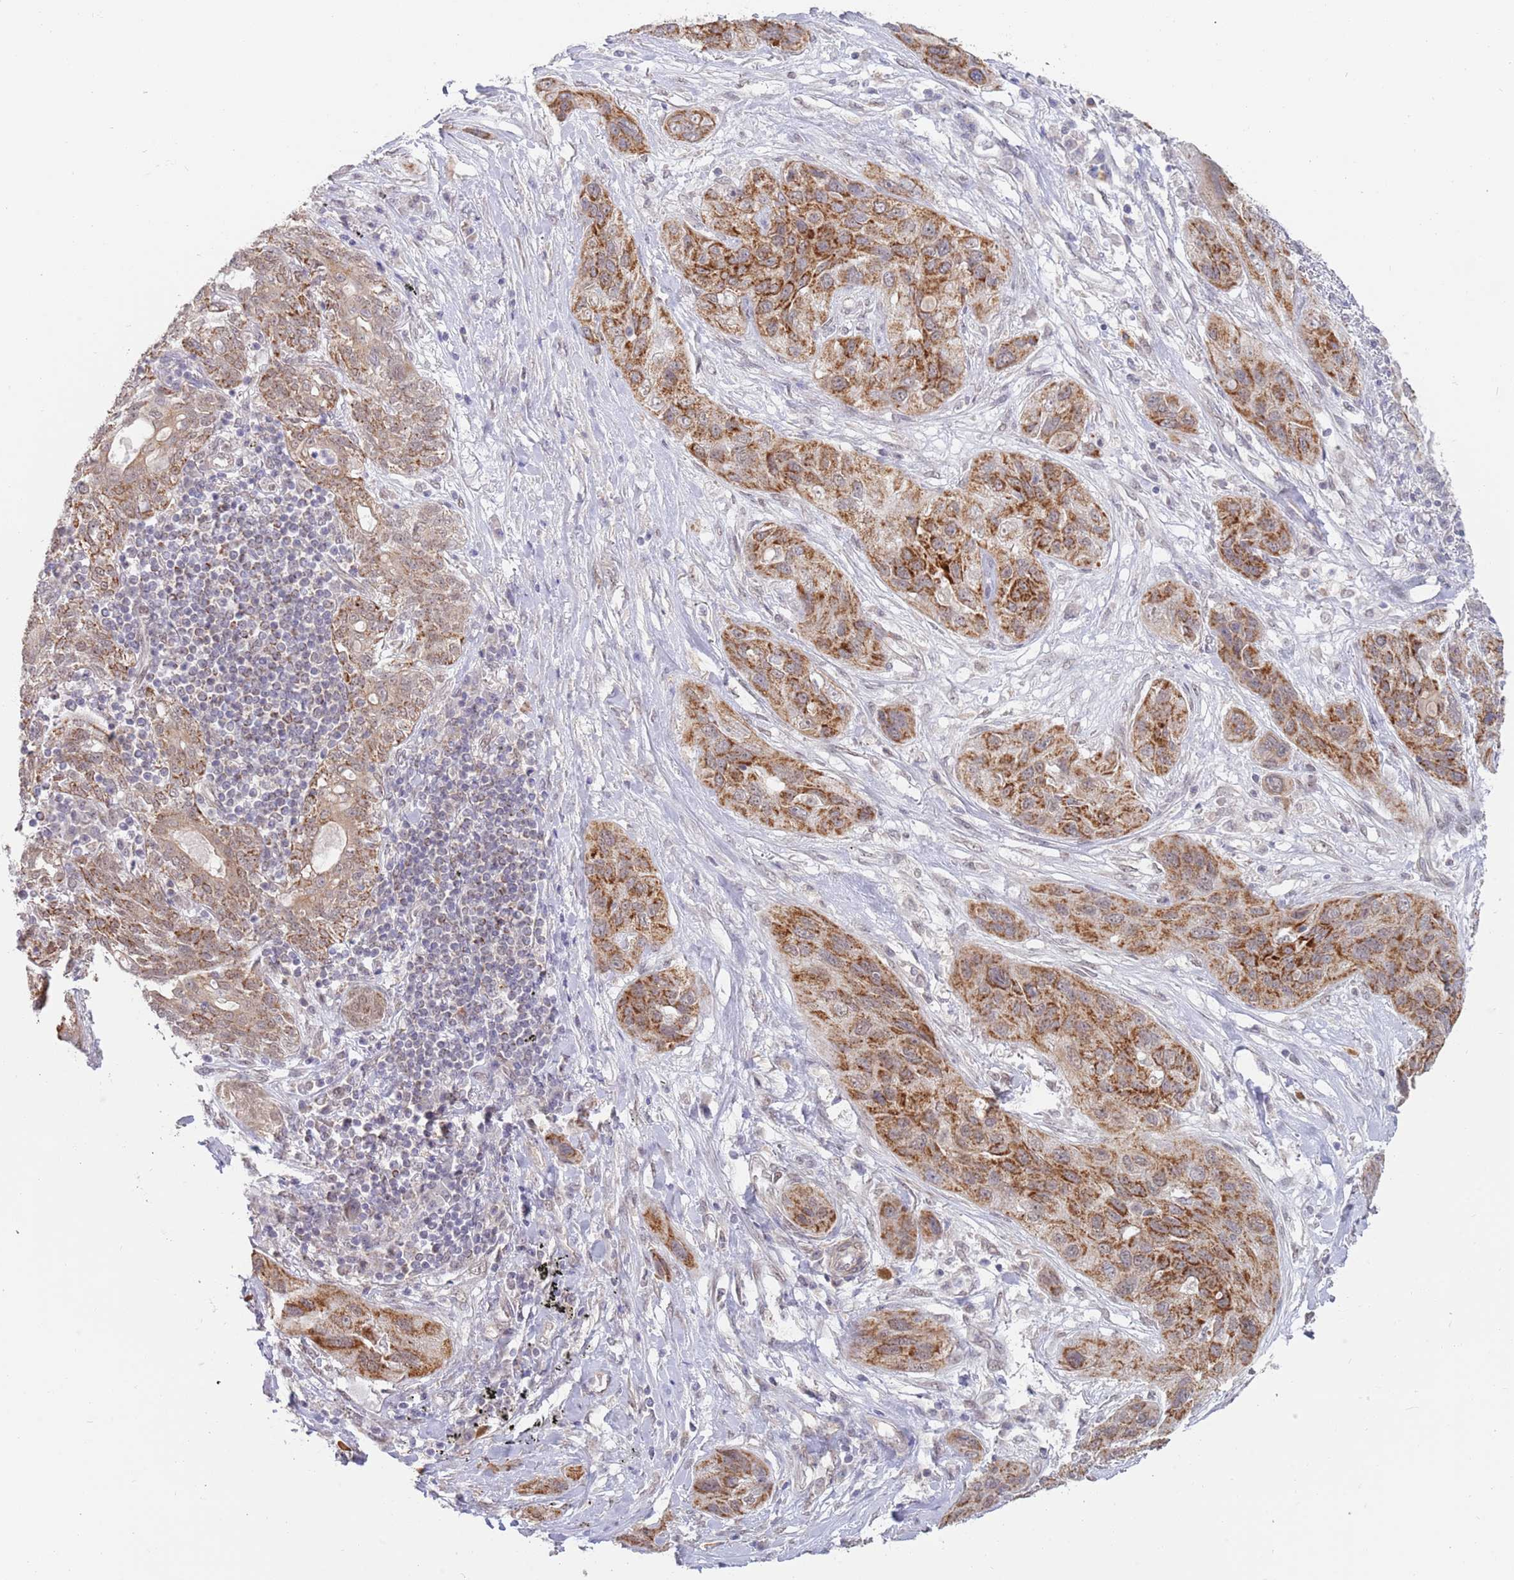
{"staining": {"intensity": "strong", "quantity": ">75%", "location": "cytoplasmic/membranous"}, "tissue": "lung cancer", "cell_type": "Tumor cells", "image_type": "cancer", "snomed": [{"axis": "morphology", "description": "Squamous cell carcinoma, NOS"}, {"axis": "topography", "description": "Lung"}], "caption": "This image shows immunohistochemistry (IHC) staining of lung squamous cell carcinoma, with high strong cytoplasmic/membranous staining in approximately >75% of tumor cells.", "gene": "UQCC3", "patient": {"sex": "female", "age": 70}}